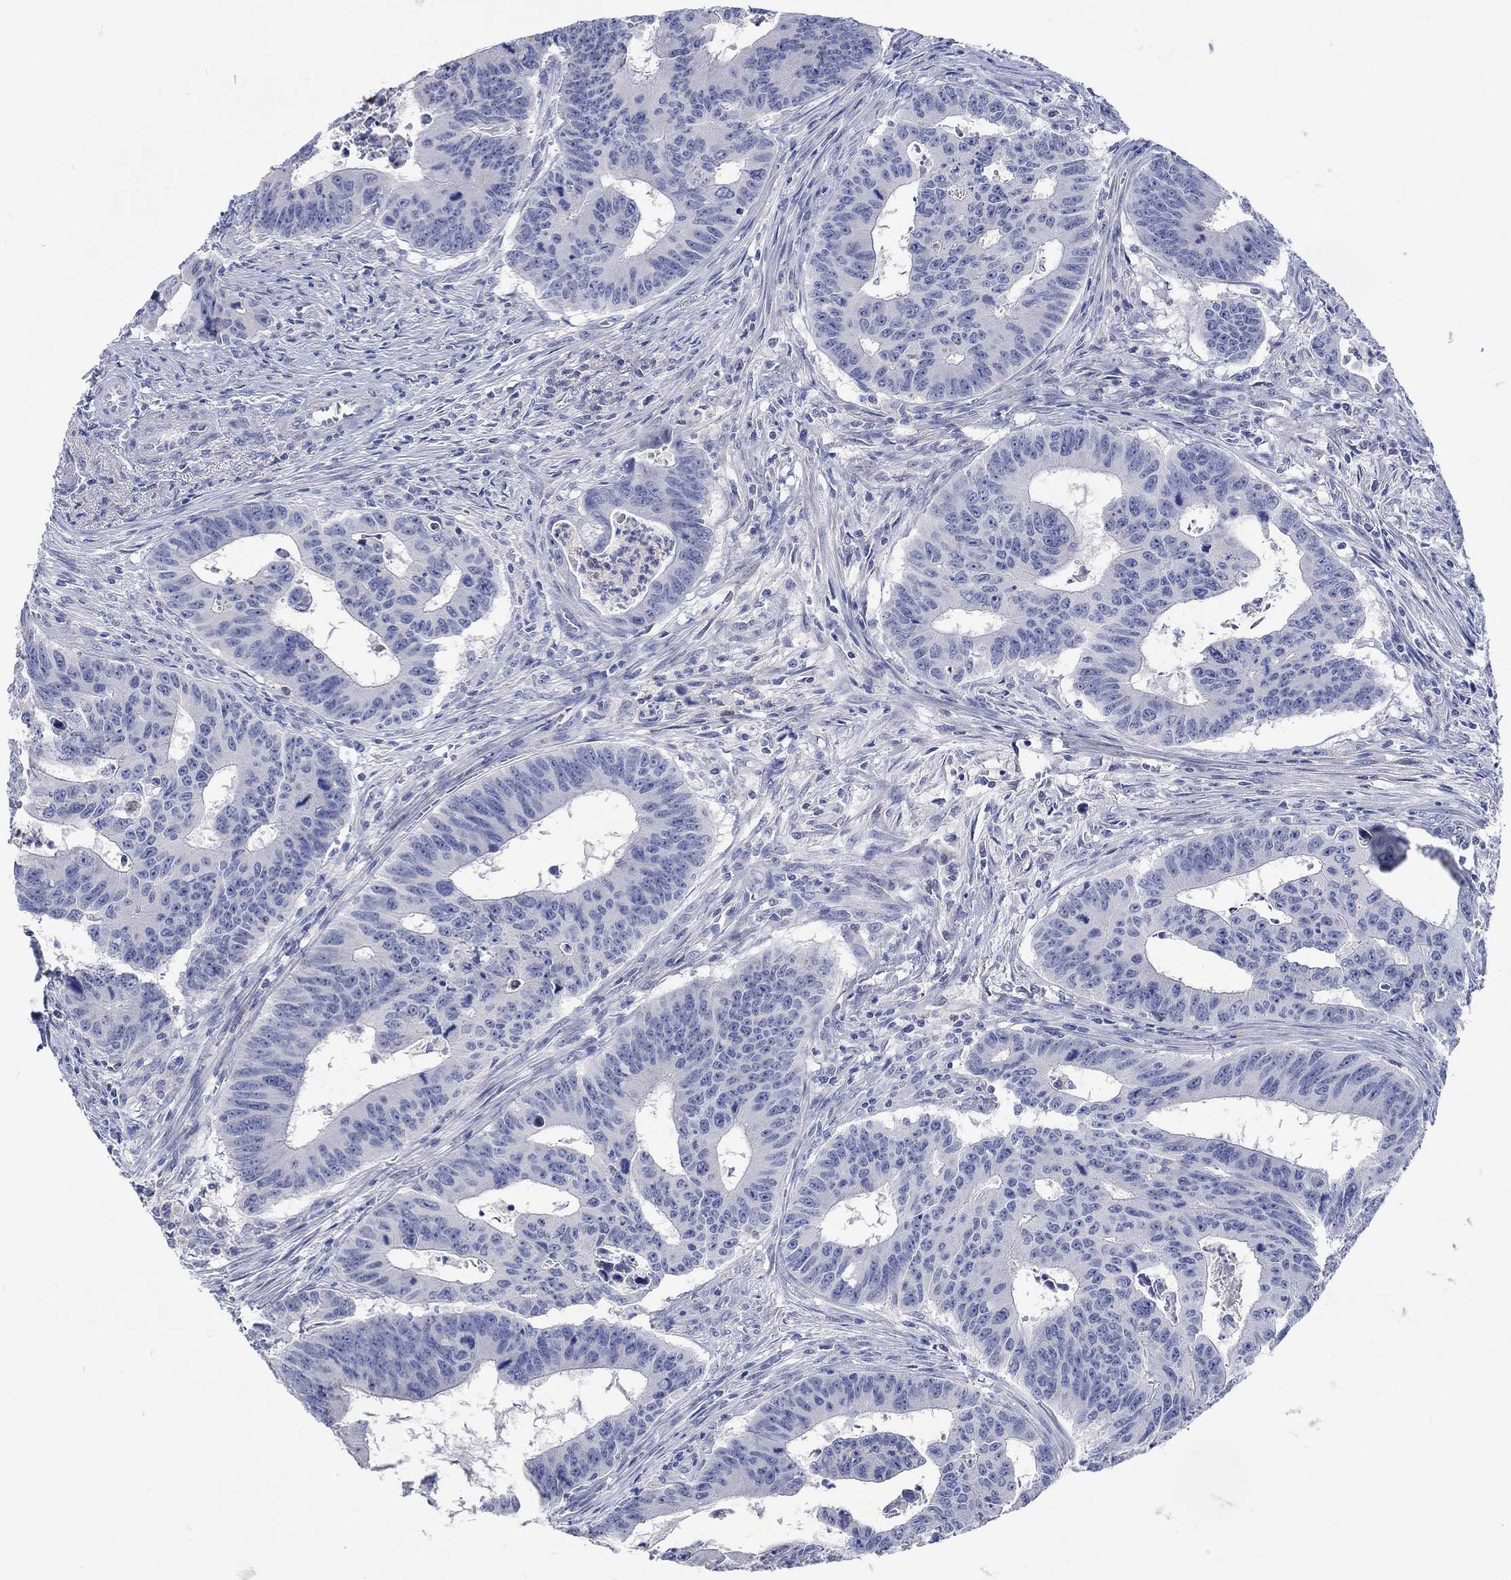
{"staining": {"intensity": "negative", "quantity": "none", "location": "none"}, "tissue": "colorectal cancer", "cell_type": "Tumor cells", "image_type": "cancer", "snomed": [{"axis": "morphology", "description": "Adenocarcinoma, NOS"}, {"axis": "topography", "description": "Appendix"}, {"axis": "topography", "description": "Colon"}, {"axis": "topography", "description": "Cecum"}, {"axis": "topography", "description": "Colon asc"}], "caption": "IHC of human colorectal cancer exhibits no expression in tumor cells.", "gene": "DLK1", "patient": {"sex": "female", "age": 85}}